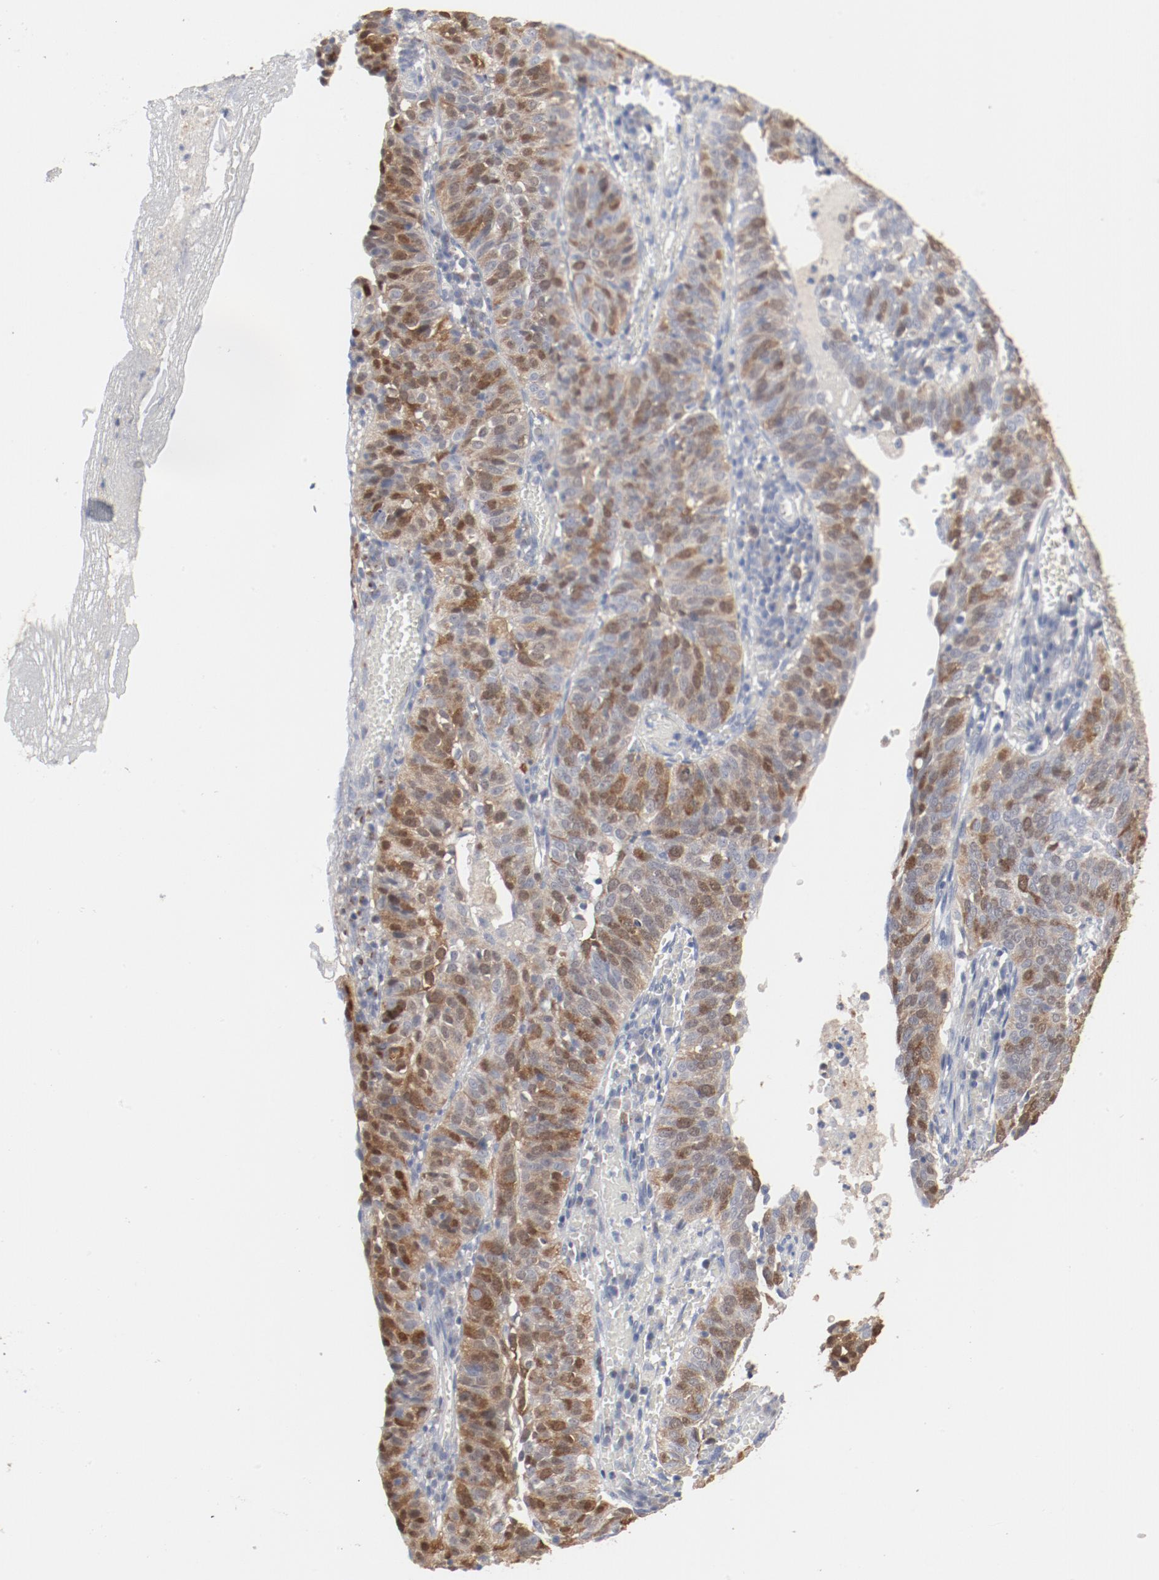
{"staining": {"intensity": "moderate", "quantity": "25%-75%", "location": "cytoplasmic/membranous,nuclear"}, "tissue": "cervical cancer", "cell_type": "Tumor cells", "image_type": "cancer", "snomed": [{"axis": "morphology", "description": "Squamous cell carcinoma, NOS"}, {"axis": "topography", "description": "Cervix"}], "caption": "Cervical squamous cell carcinoma was stained to show a protein in brown. There is medium levels of moderate cytoplasmic/membranous and nuclear positivity in approximately 25%-75% of tumor cells.", "gene": "CDK1", "patient": {"sex": "female", "age": 39}}